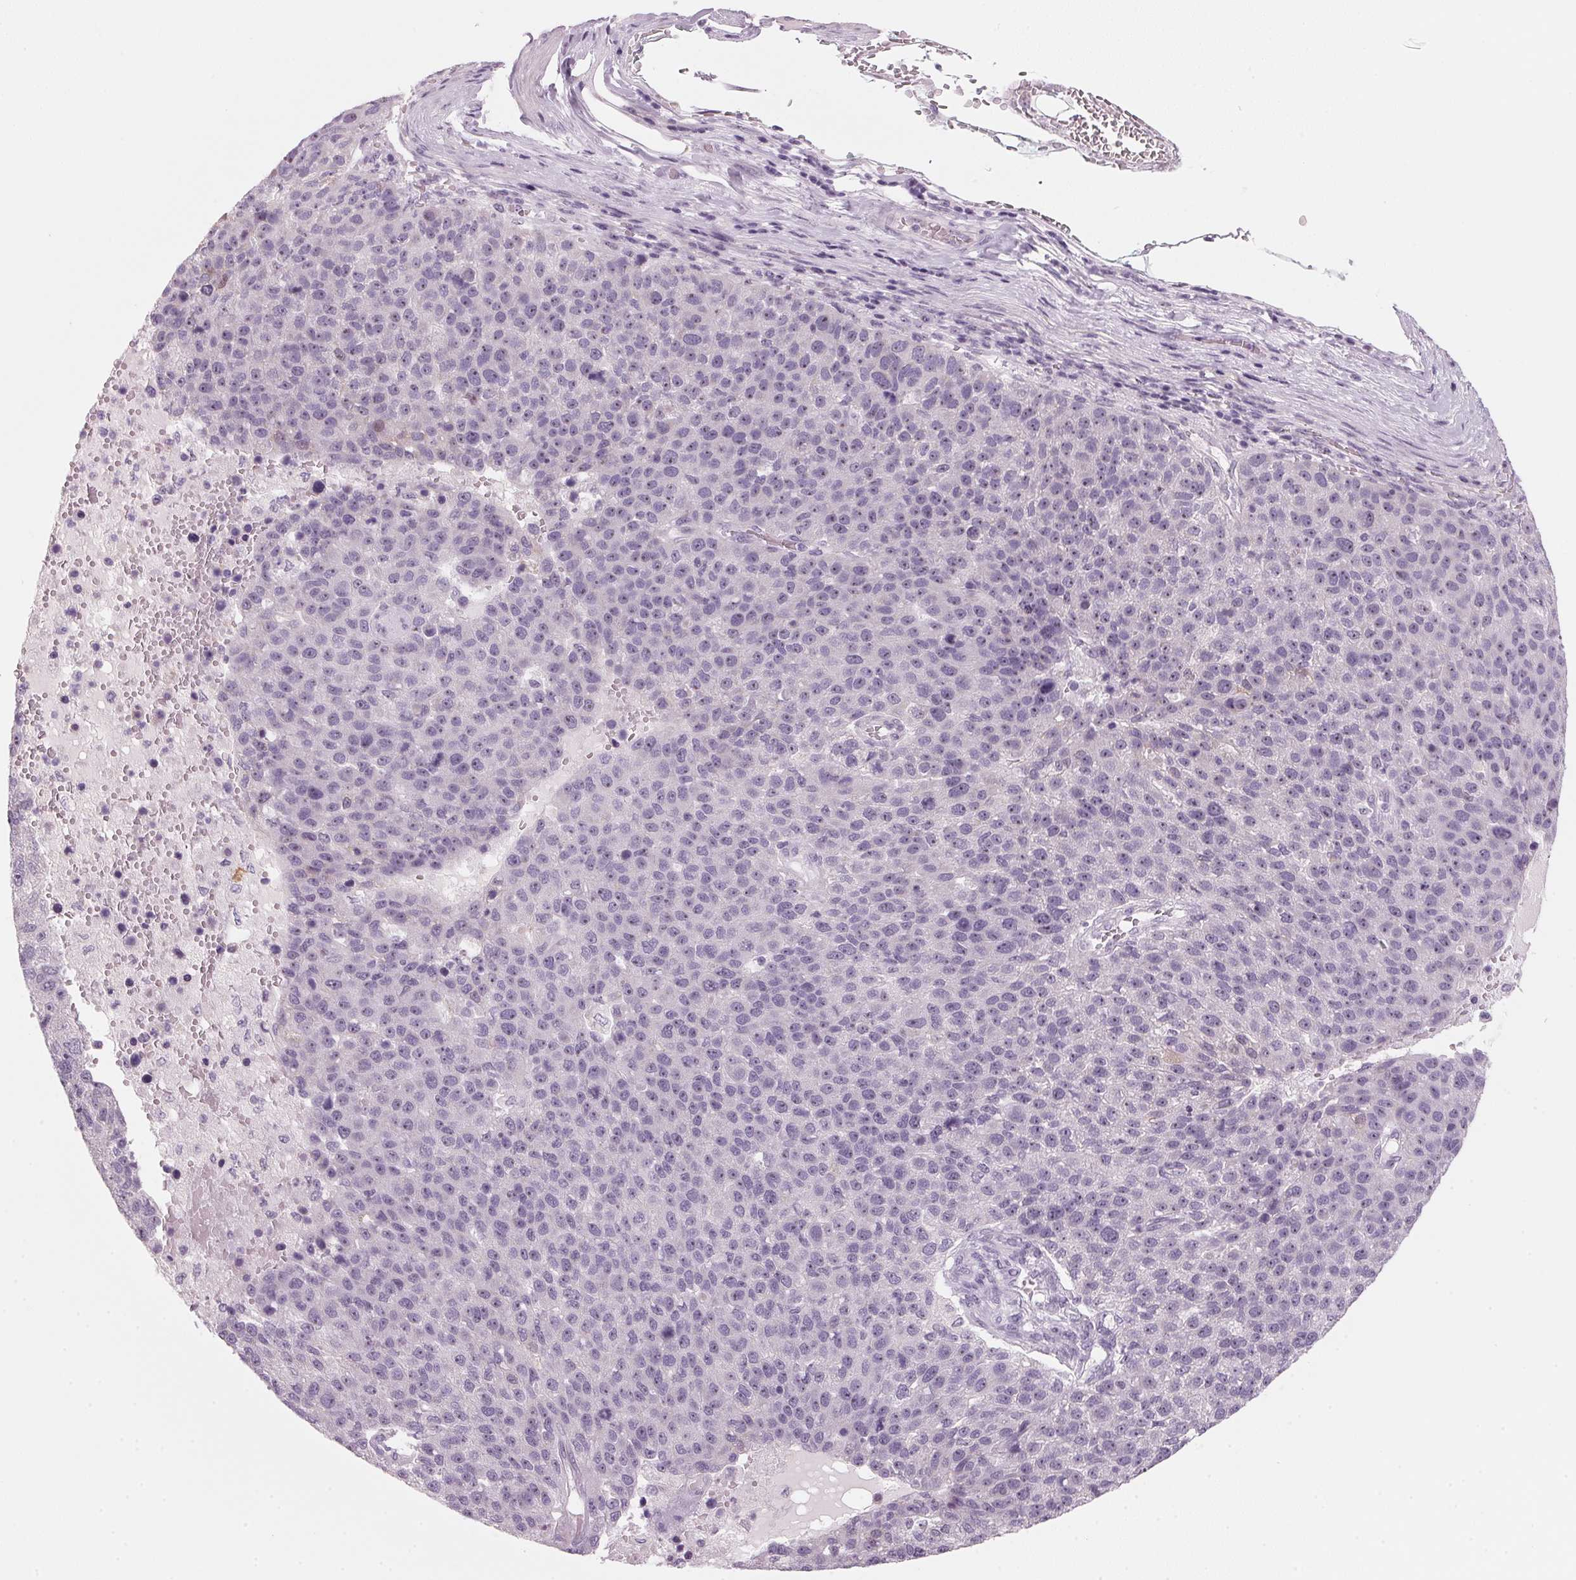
{"staining": {"intensity": "negative", "quantity": "none", "location": "none"}, "tissue": "pancreatic cancer", "cell_type": "Tumor cells", "image_type": "cancer", "snomed": [{"axis": "morphology", "description": "Adenocarcinoma, NOS"}, {"axis": "topography", "description": "Pancreas"}], "caption": "Pancreatic cancer (adenocarcinoma) was stained to show a protein in brown. There is no significant staining in tumor cells.", "gene": "DNTTIP2", "patient": {"sex": "female", "age": 61}}